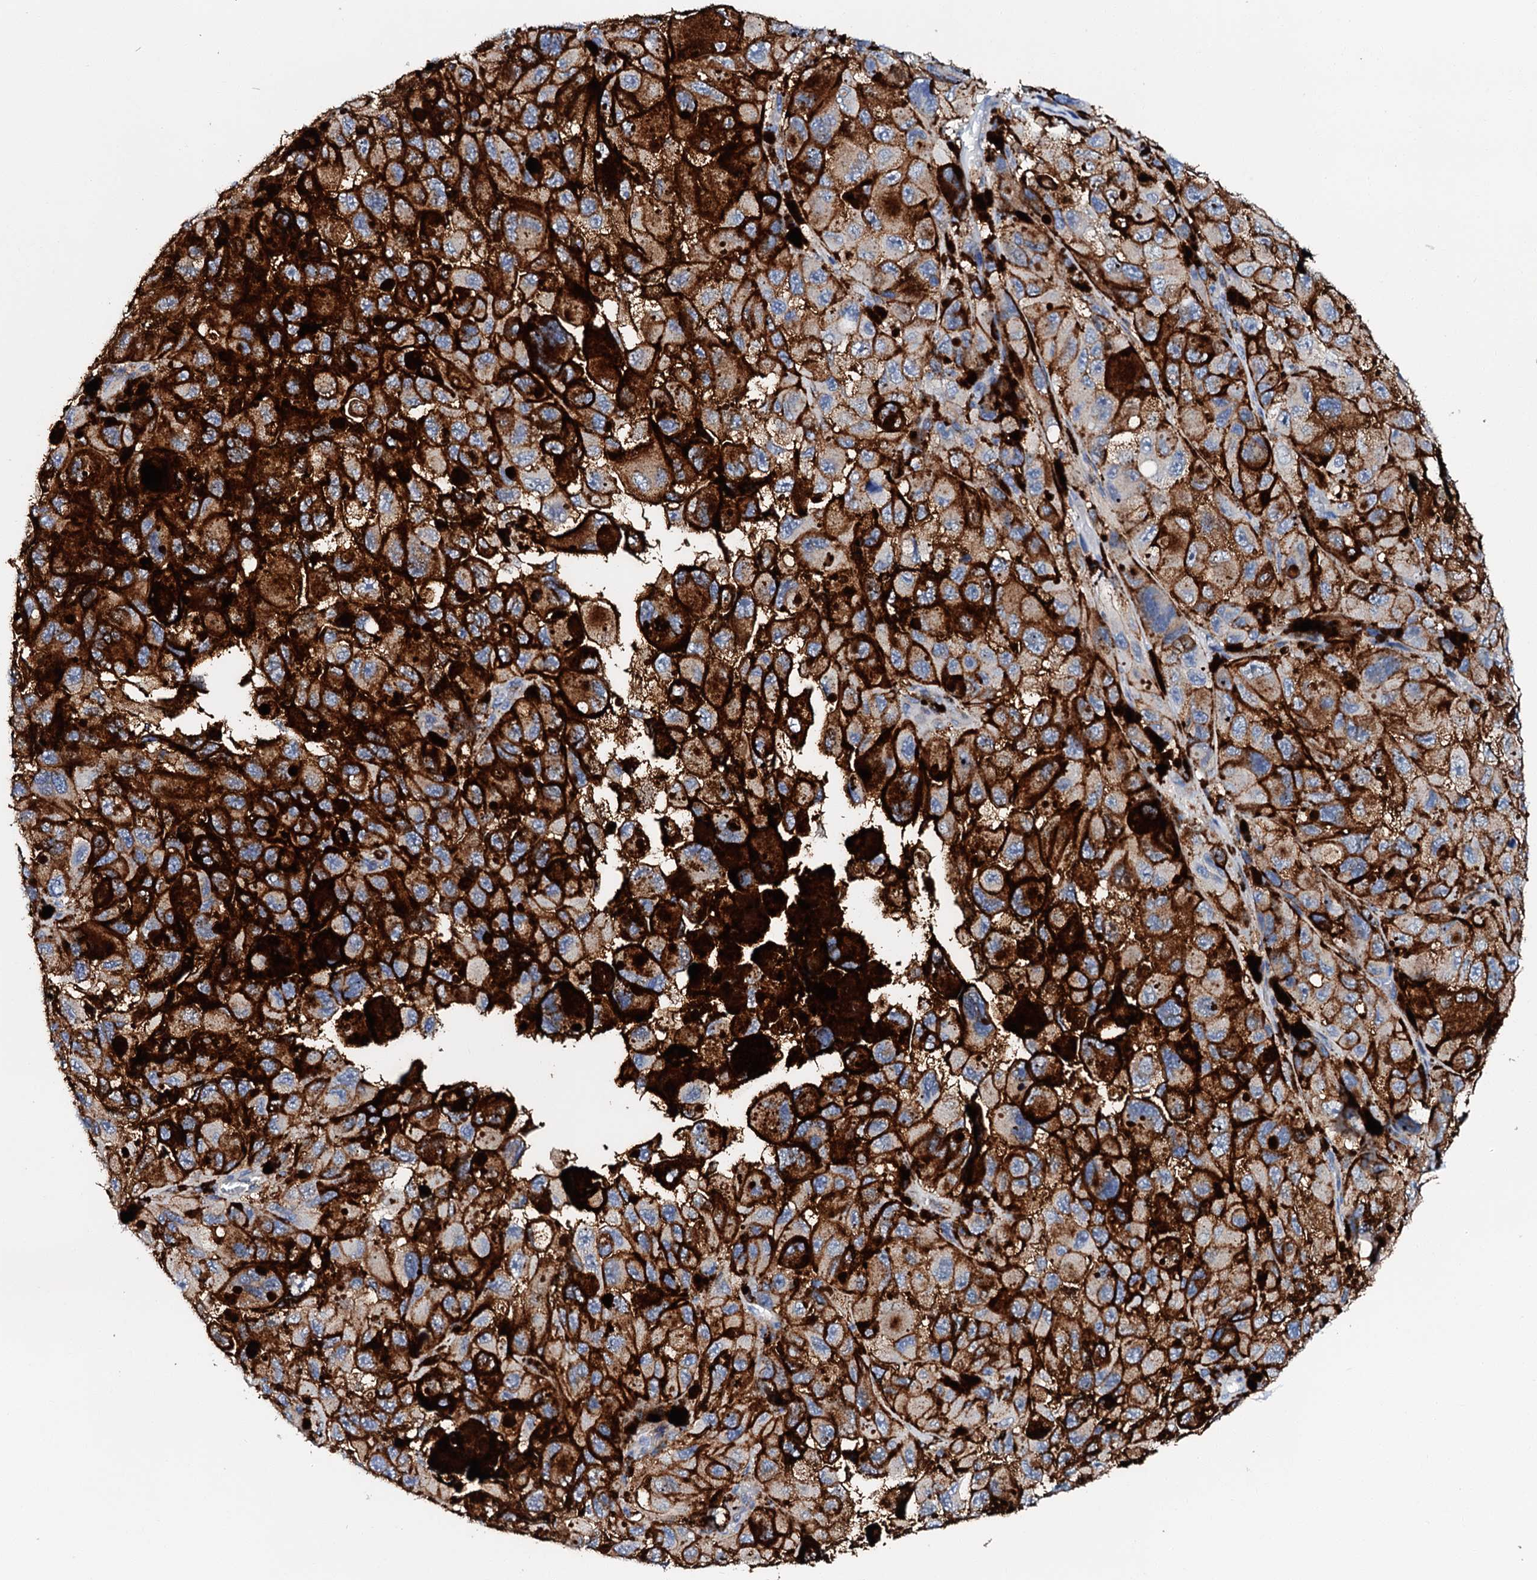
{"staining": {"intensity": "strong", "quantity": ">75%", "location": "cytoplasmic/membranous"}, "tissue": "melanoma", "cell_type": "Tumor cells", "image_type": "cancer", "snomed": [{"axis": "morphology", "description": "Malignant melanoma, NOS"}, {"axis": "topography", "description": "Skin"}], "caption": "Melanoma stained with DAB immunohistochemistry reveals high levels of strong cytoplasmic/membranous expression in about >75% of tumor cells.", "gene": "MED13L", "patient": {"sex": "female", "age": 73}}